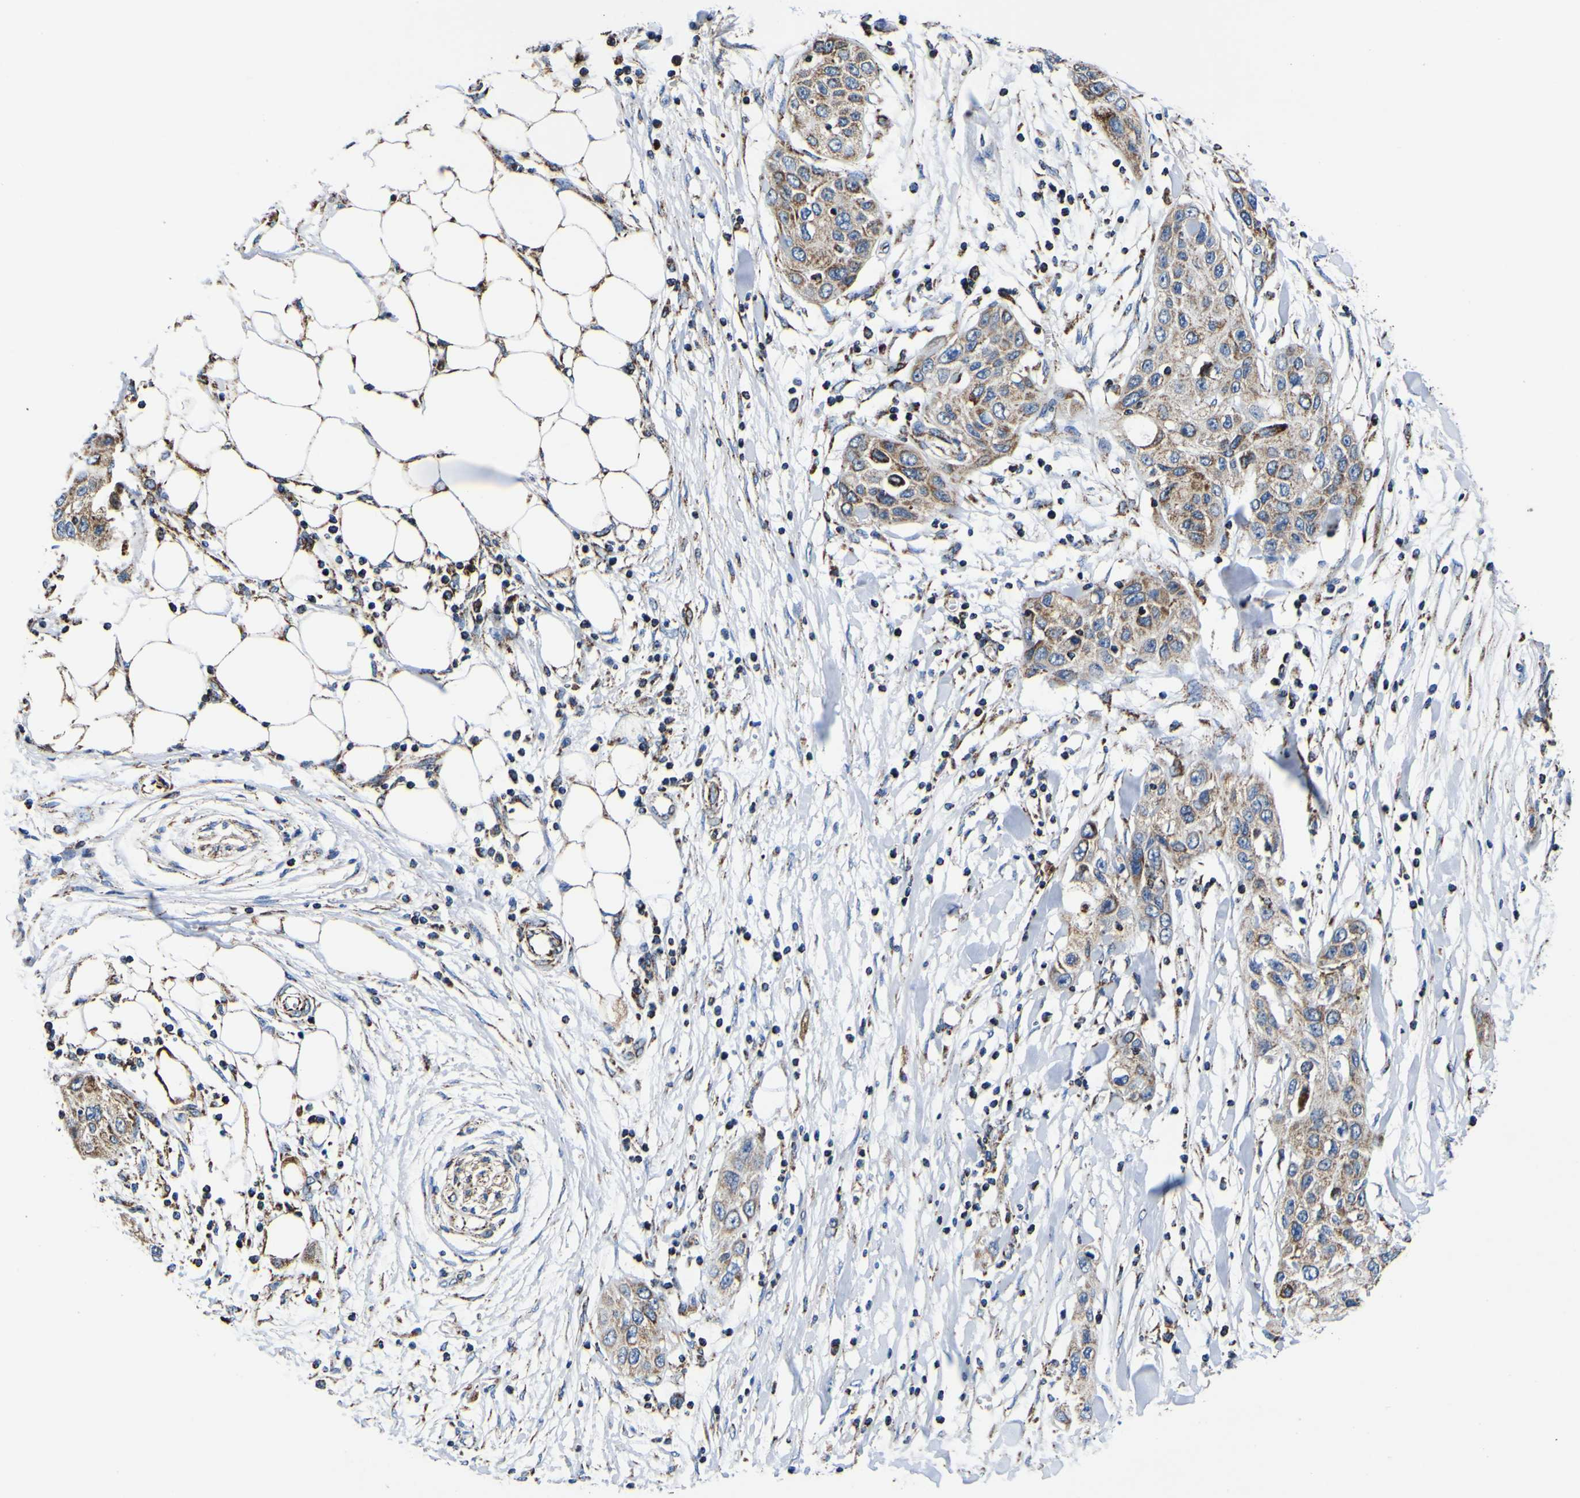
{"staining": {"intensity": "weak", "quantity": ">75%", "location": "cytoplasmic/membranous"}, "tissue": "pancreatic cancer", "cell_type": "Tumor cells", "image_type": "cancer", "snomed": [{"axis": "morphology", "description": "Adenocarcinoma, NOS"}, {"axis": "topography", "description": "Pancreas"}], "caption": "Immunohistochemical staining of adenocarcinoma (pancreatic) reveals low levels of weak cytoplasmic/membranous protein expression in about >75% of tumor cells.", "gene": "PTRH2", "patient": {"sex": "female", "age": 70}}